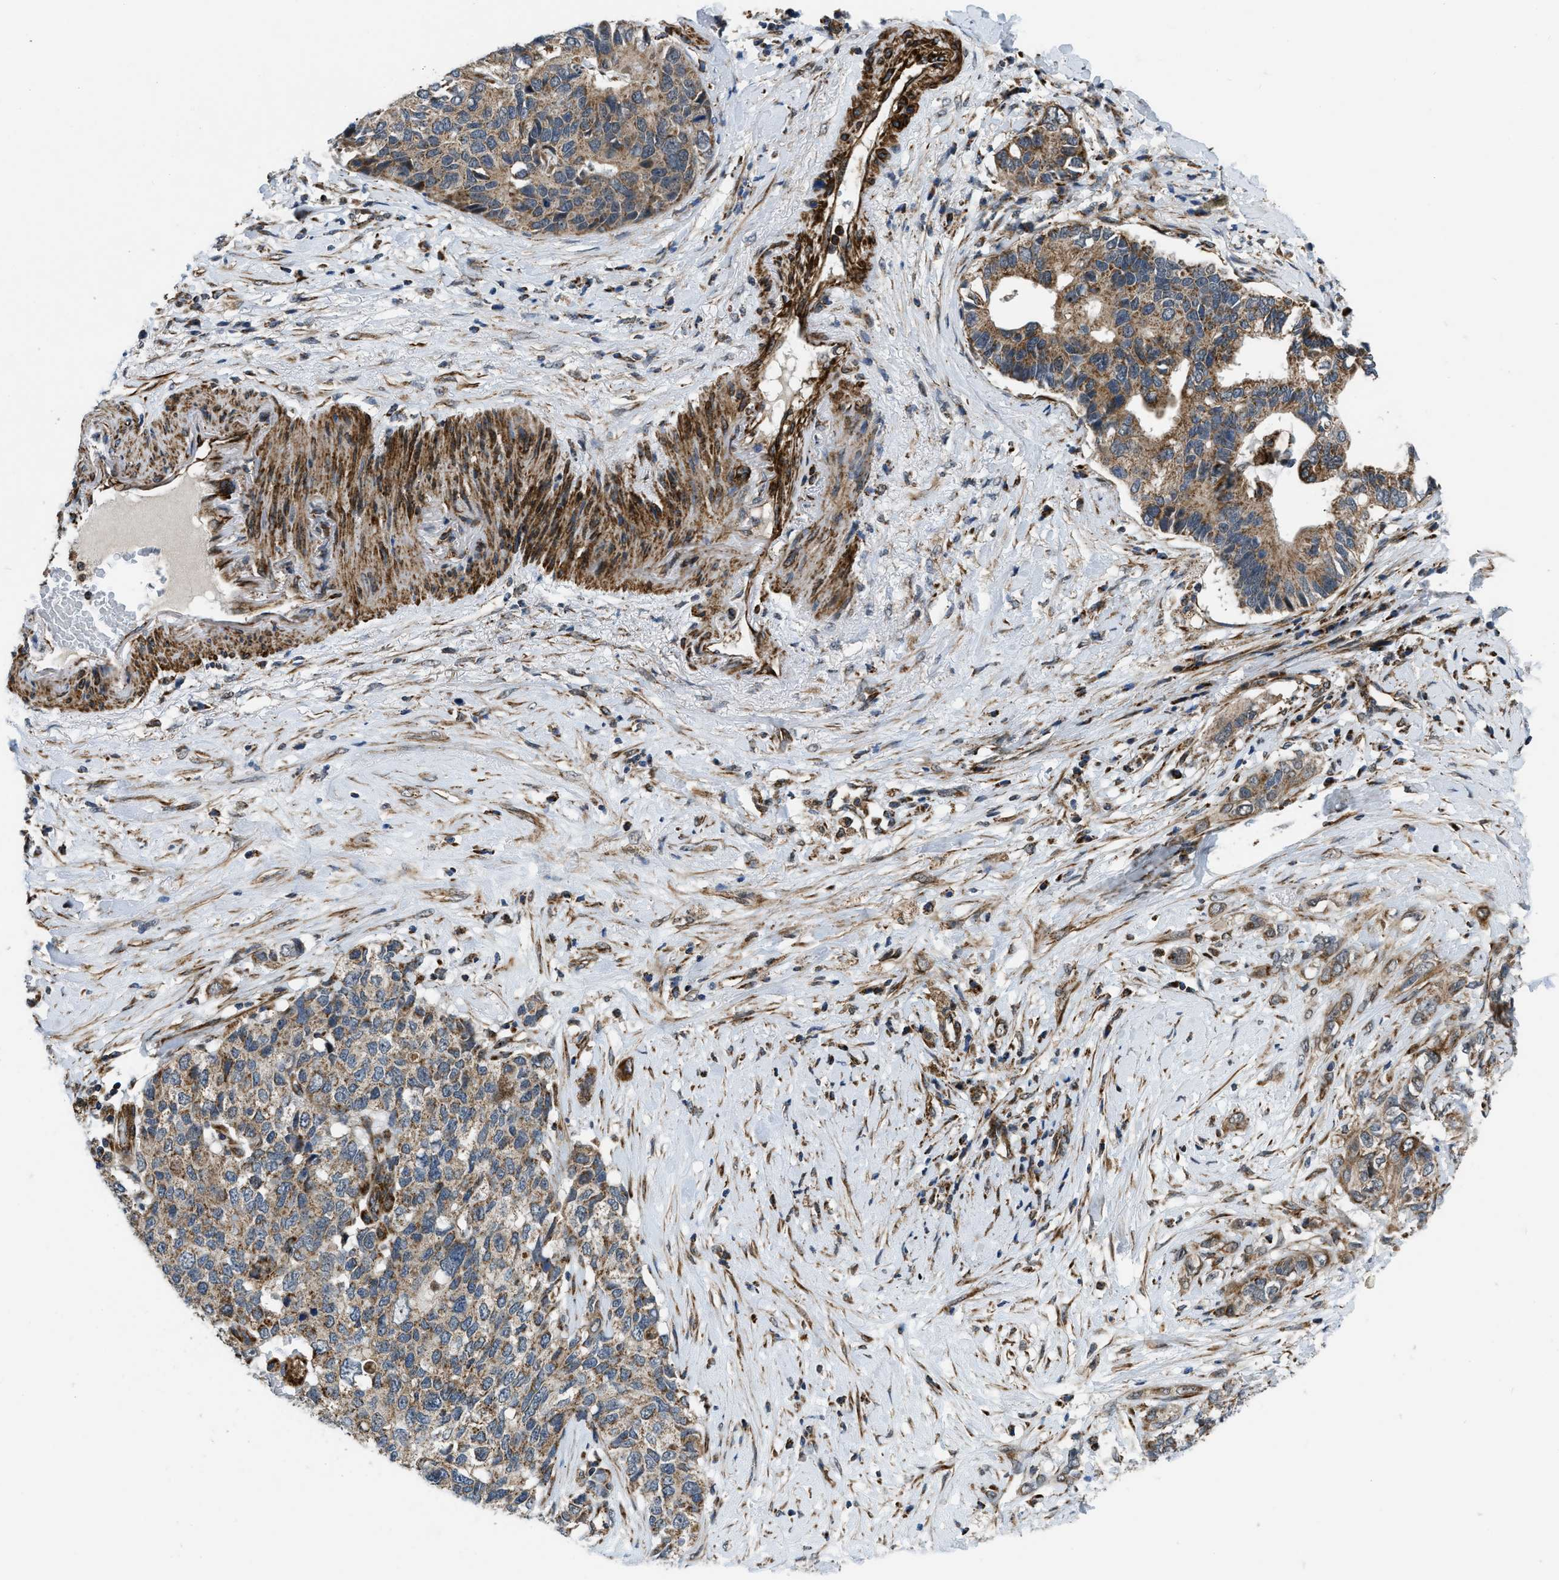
{"staining": {"intensity": "moderate", "quantity": ">75%", "location": "cytoplasmic/membranous"}, "tissue": "pancreatic cancer", "cell_type": "Tumor cells", "image_type": "cancer", "snomed": [{"axis": "morphology", "description": "Adenocarcinoma, NOS"}, {"axis": "topography", "description": "Pancreas"}], "caption": "IHC histopathology image of neoplastic tissue: pancreatic cancer (adenocarcinoma) stained using immunohistochemistry (IHC) exhibits medium levels of moderate protein expression localized specifically in the cytoplasmic/membranous of tumor cells, appearing as a cytoplasmic/membranous brown color.", "gene": "GSDME", "patient": {"sex": "female", "age": 56}}